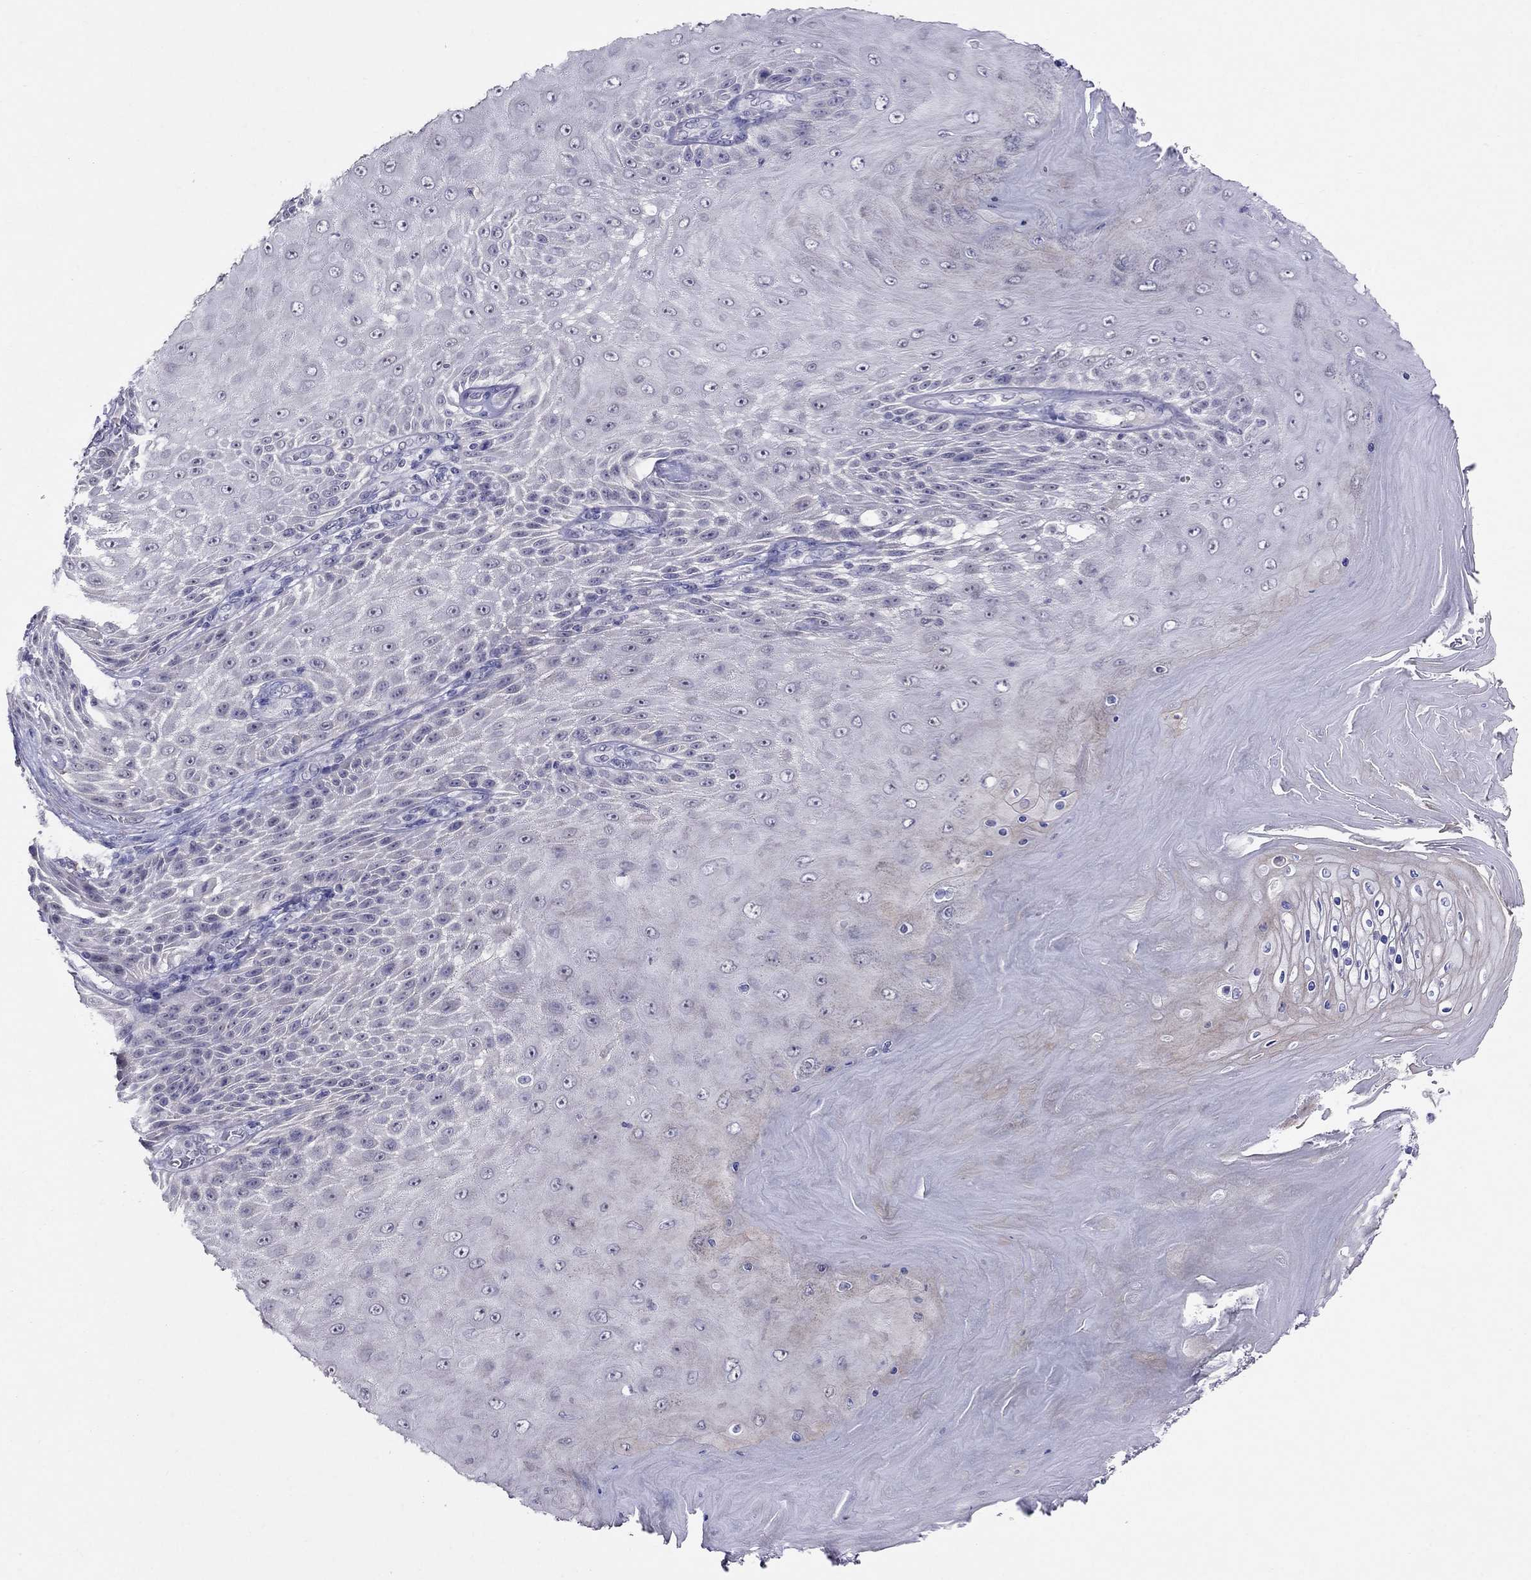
{"staining": {"intensity": "negative", "quantity": "none", "location": "none"}, "tissue": "skin cancer", "cell_type": "Tumor cells", "image_type": "cancer", "snomed": [{"axis": "morphology", "description": "Squamous cell carcinoma, NOS"}, {"axis": "topography", "description": "Skin"}], "caption": "Immunohistochemistry photomicrograph of neoplastic tissue: human skin cancer stained with DAB (3,3'-diaminobenzidine) displays no significant protein staining in tumor cells. (Stains: DAB immunohistochemistry with hematoxylin counter stain, Microscopy: brightfield microscopy at high magnification).", "gene": "MYO3B", "patient": {"sex": "male", "age": 62}}